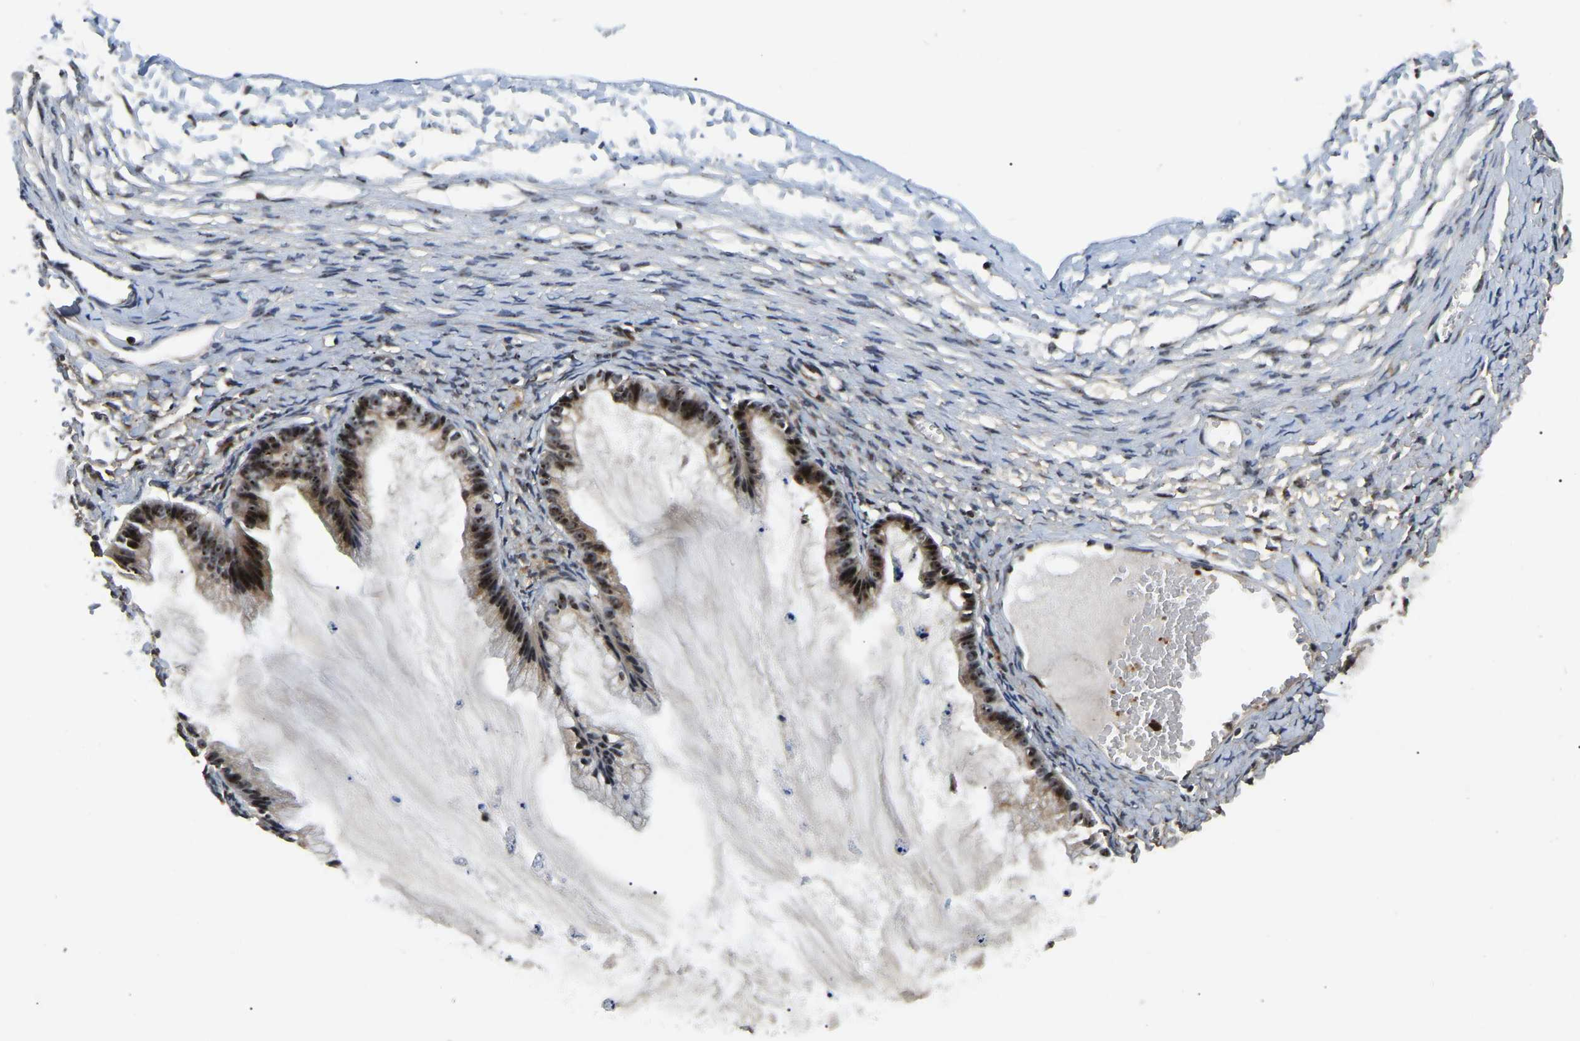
{"staining": {"intensity": "moderate", "quantity": ">75%", "location": "cytoplasmic/membranous,nuclear"}, "tissue": "ovarian cancer", "cell_type": "Tumor cells", "image_type": "cancer", "snomed": [{"axis": "morphology", "description": "Cystadenocarcinoma, mucinous, NOS"}, {"axis": "topography", "description": "Ovary"}], "caption": "A brown stain labels moderate cytoplasmic/membranous and nuclear positivity of a protein in human mucinous cystadenocarcinoma (ovarian) tumor cells.", "gene": "RBM28", "patient": {"sex": "female", "age": 57}}